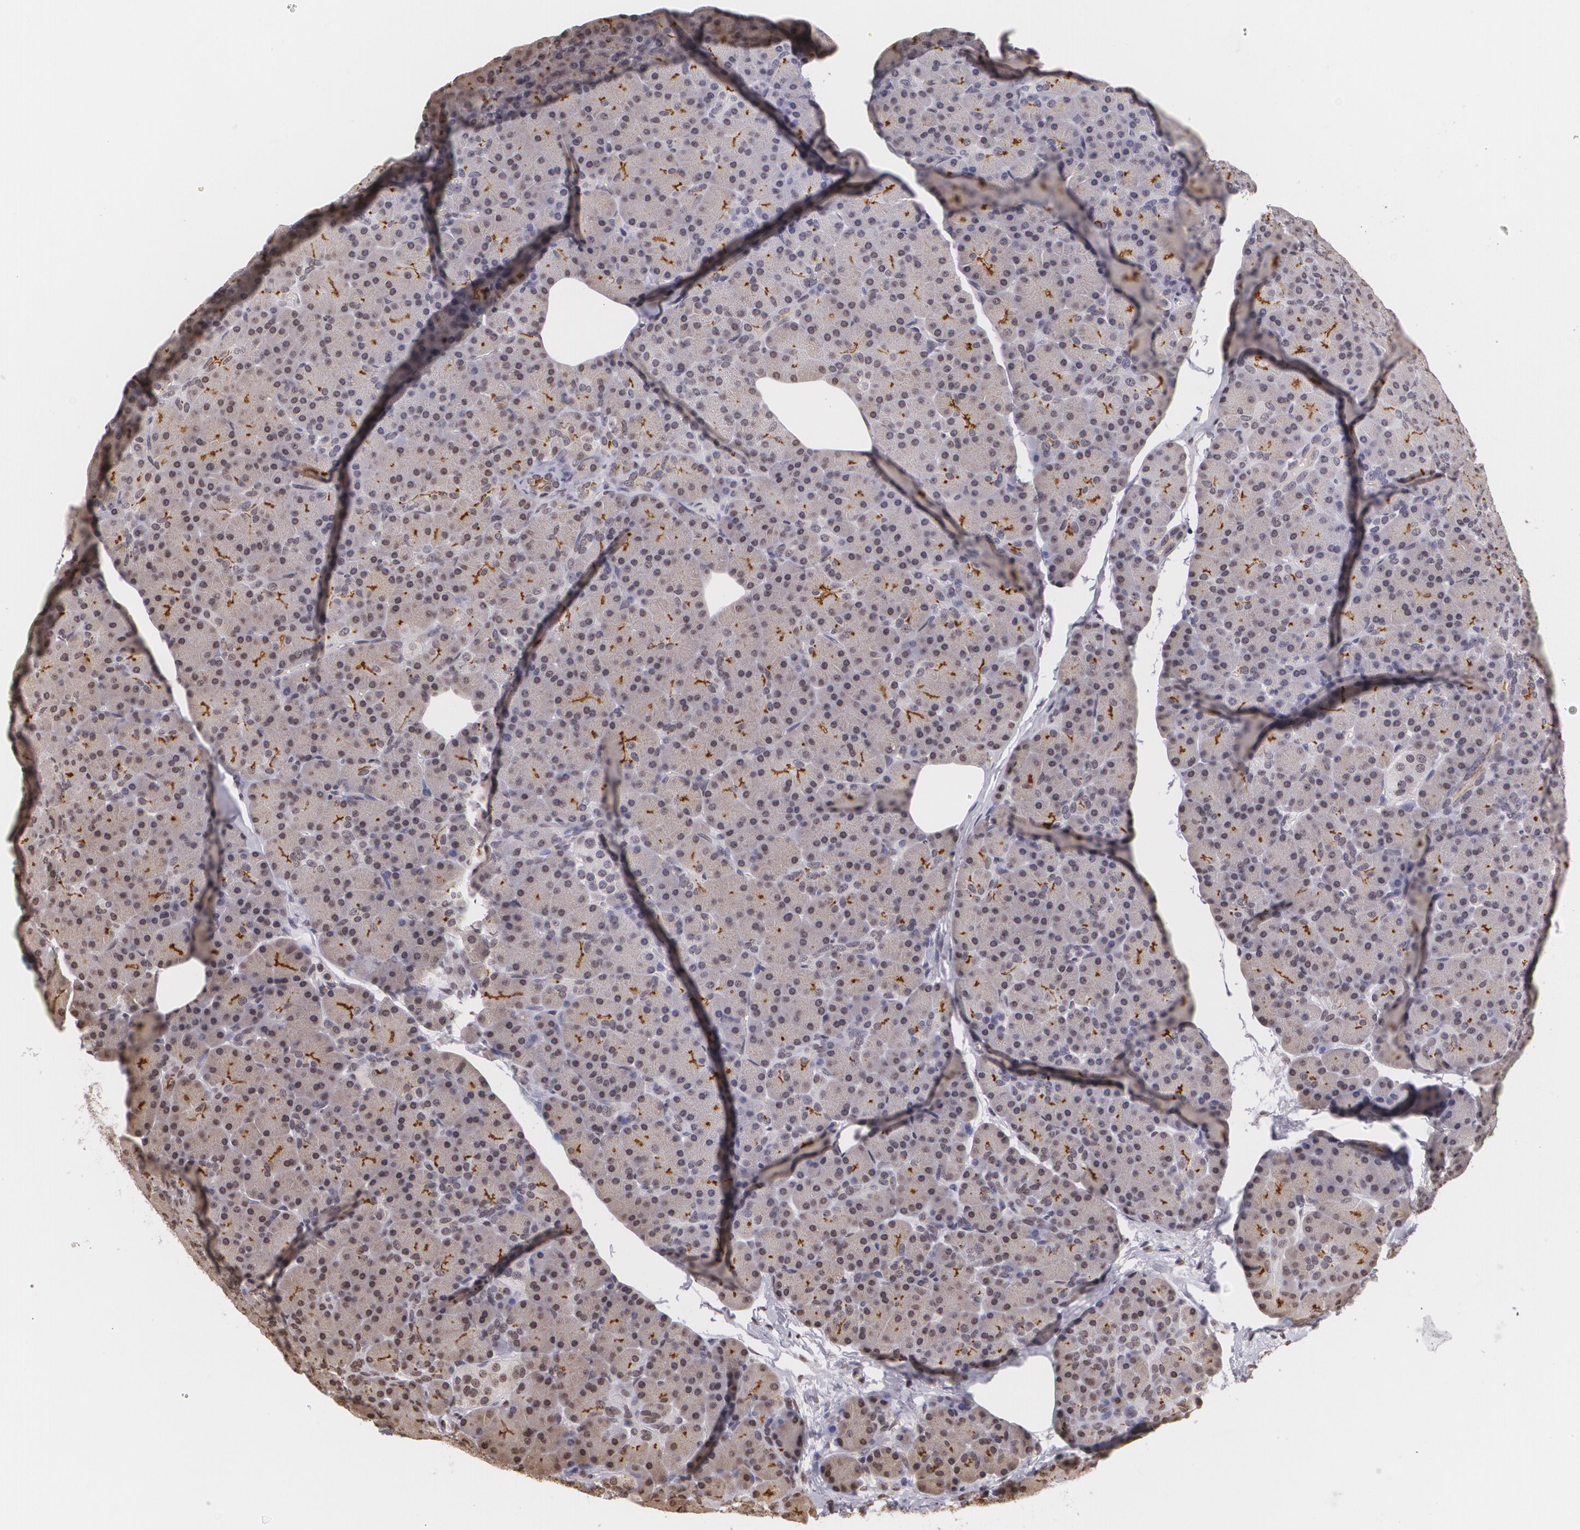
{"staining": {"intensity": "moderate", "quantity": "25%-75%", "location": "cytoplasmic/membranous"}, "tissue": "pancreas", "cell_type": "Exocrine glandular cells", "image_type": "normal", "snomed": [{"axis": "morphology", "description": "Normal tissue, NOS"}, {"axis": "topography", "description": "Pancreas"}], "caption": "The micrograph displays immunohistochemical staining of normal pancreas. There is moderate cytoplasmic/membranous positivity is seen in about 25%-75% of exocrine glandular cells. (IHC, brightfield microscopy, high magnification).", "gene": "MUC1", "patient": {"sex": "female", "age": 43}}